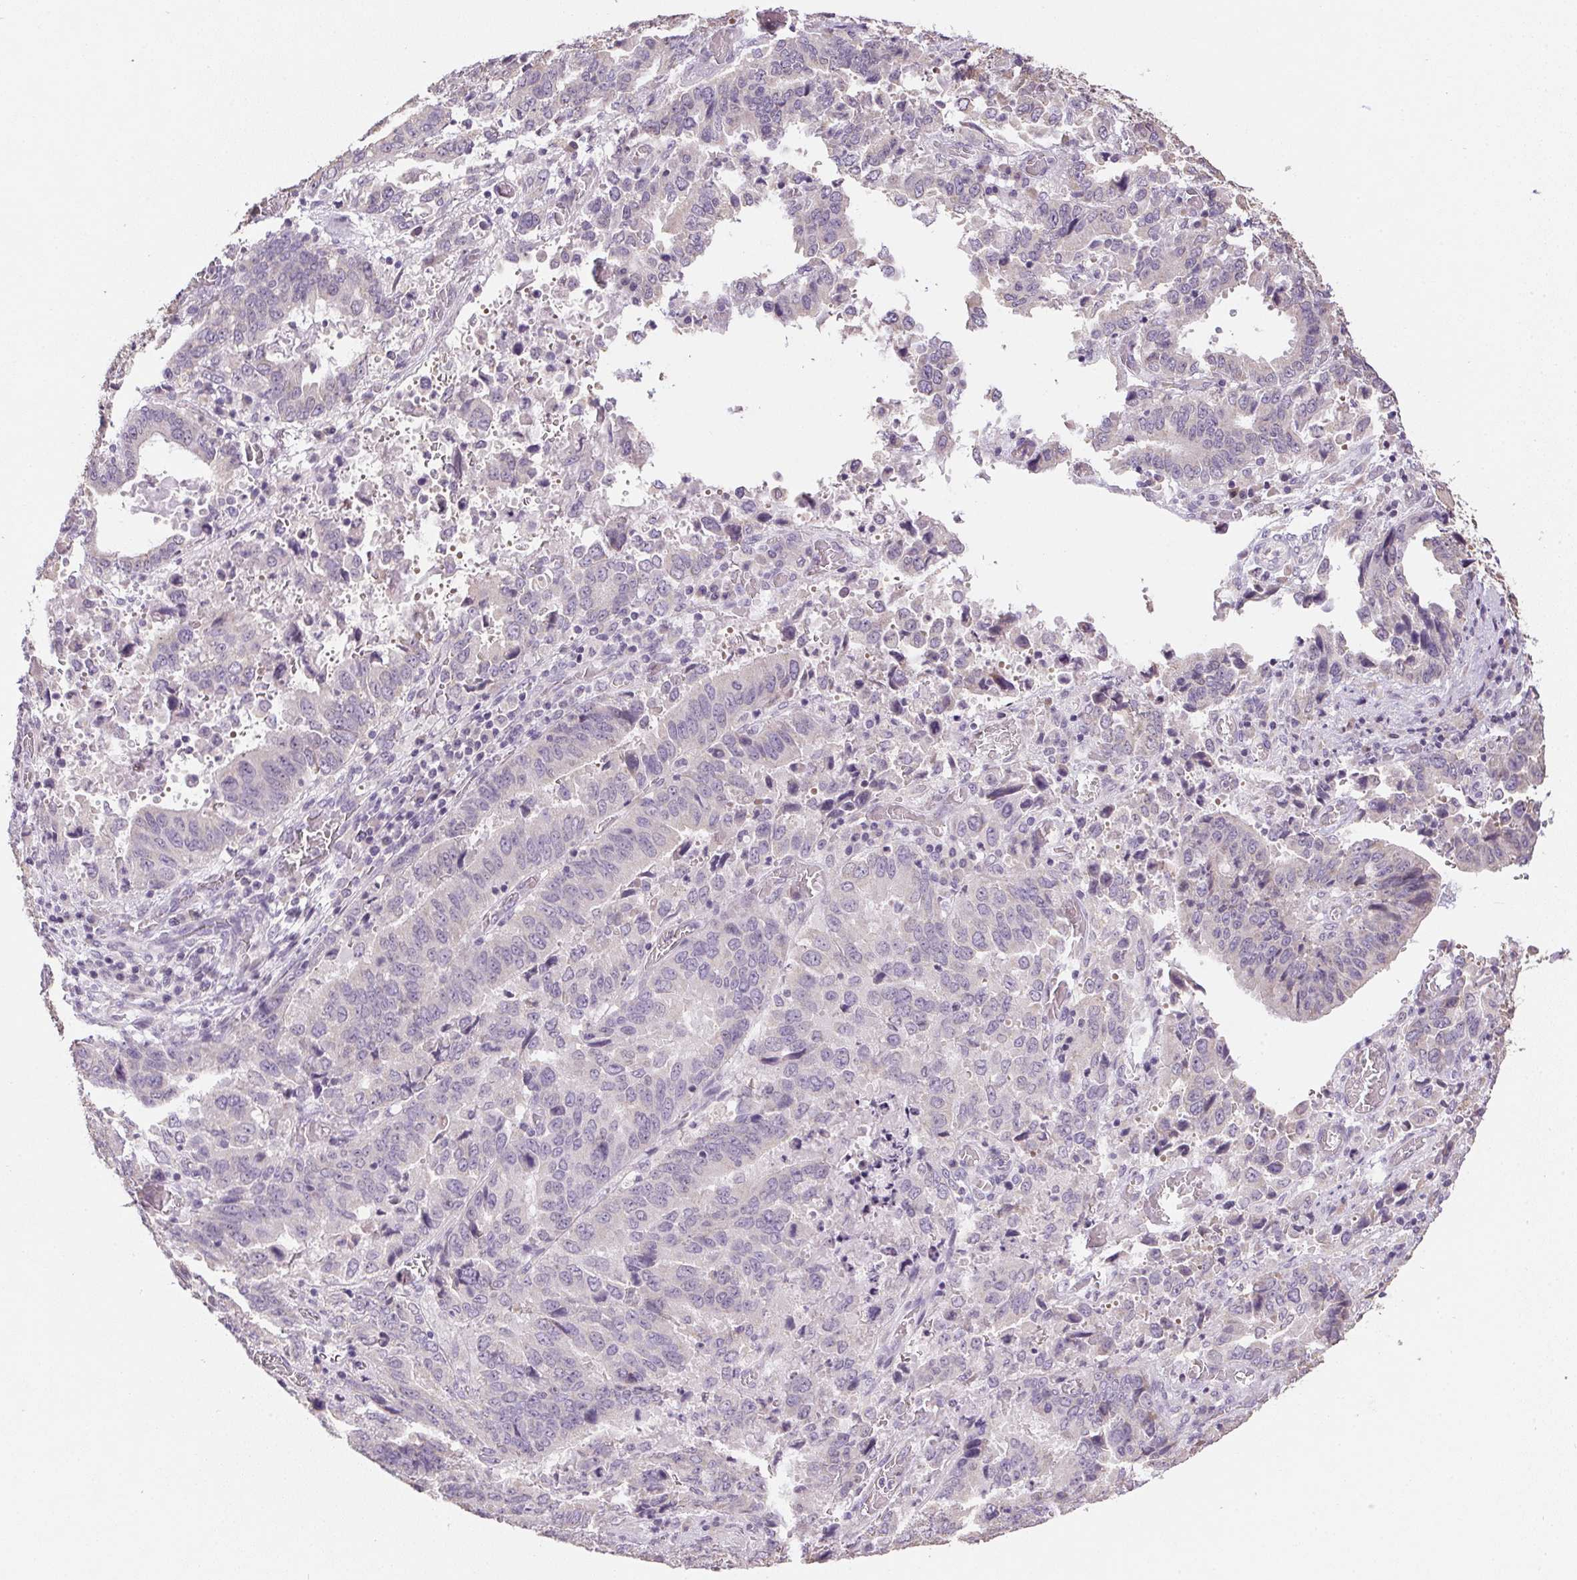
{"staining": {"intensity": "negative", "quantity": "none", "location": "none"}, "tissue": "stomach cancer", "cell_type": "Tumor cells", "image_type": "cancer", "snomed": [{"axis": "morphology", "description": "Adenocarcinoma, NOS"}, {"axis": "topography", "description": "Stomach, upper"}], "caption": "IHC micrograph of neoplastic tissue: human stomach cancer stained with DAB (3,3'-diaminobenzidine) demonstrates no significant protein positivity in tumor cells. Nuclei are stained in blue.", "gene": "SPACA9", "patient": {"sex": "male", "age": 74}}